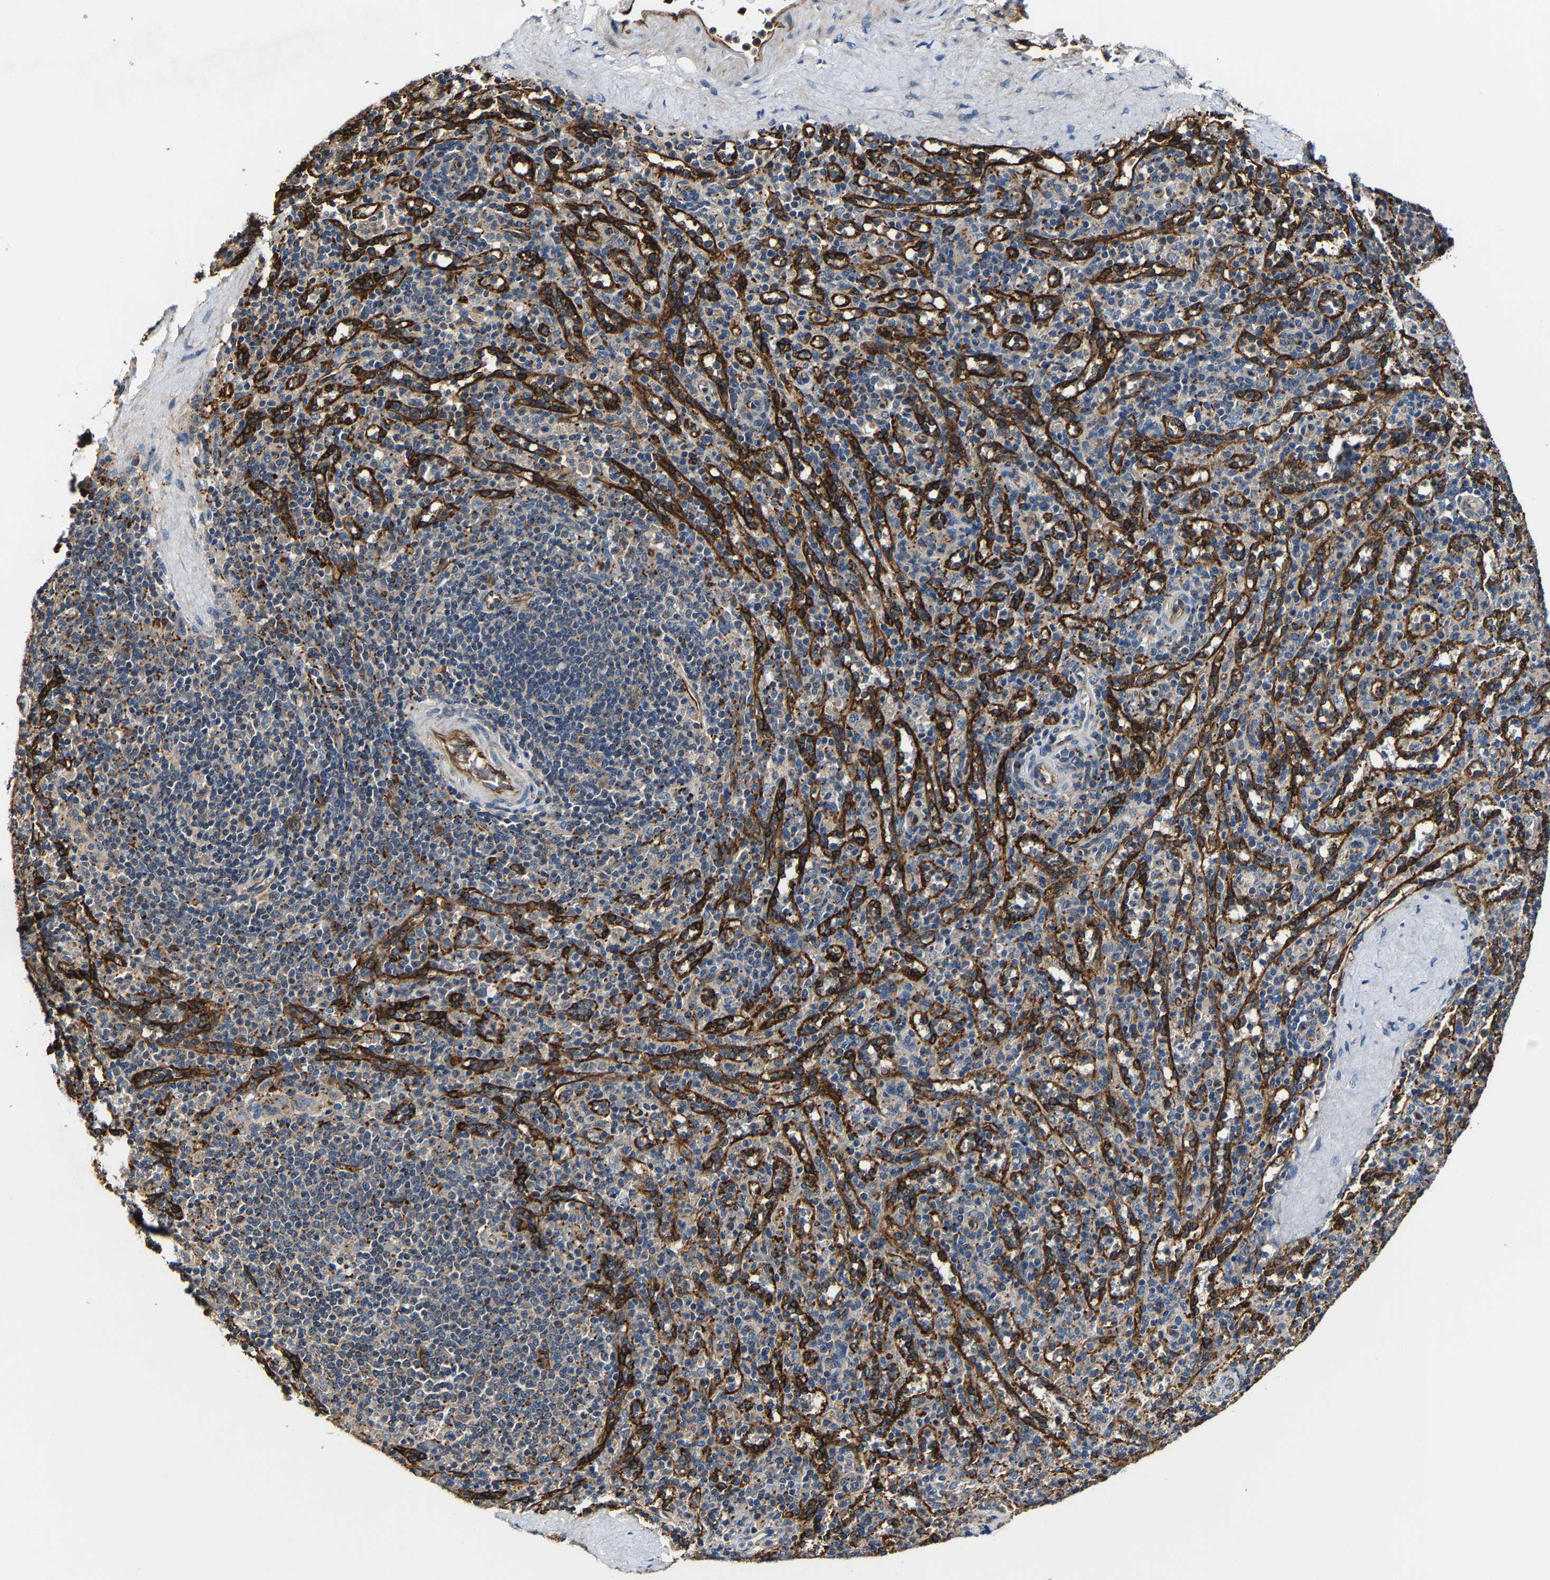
{"staining": {"intensity": "negative", "quantity": "none", "location": "none"}, "tissue": "spleen", "cell_type": "Cells in red pulp", "image_type": "normal", "snomed": [{"axis": "morphology", "description": "Normal tissue, NOS"}, {"axis": "topography", "description": "Spleen"}], "caption": "IHC of unremarkable spleen shows no staining in cells in red pulp.", "gene": "GFRA3", "patient": {"sex": "male", "age": 36}}